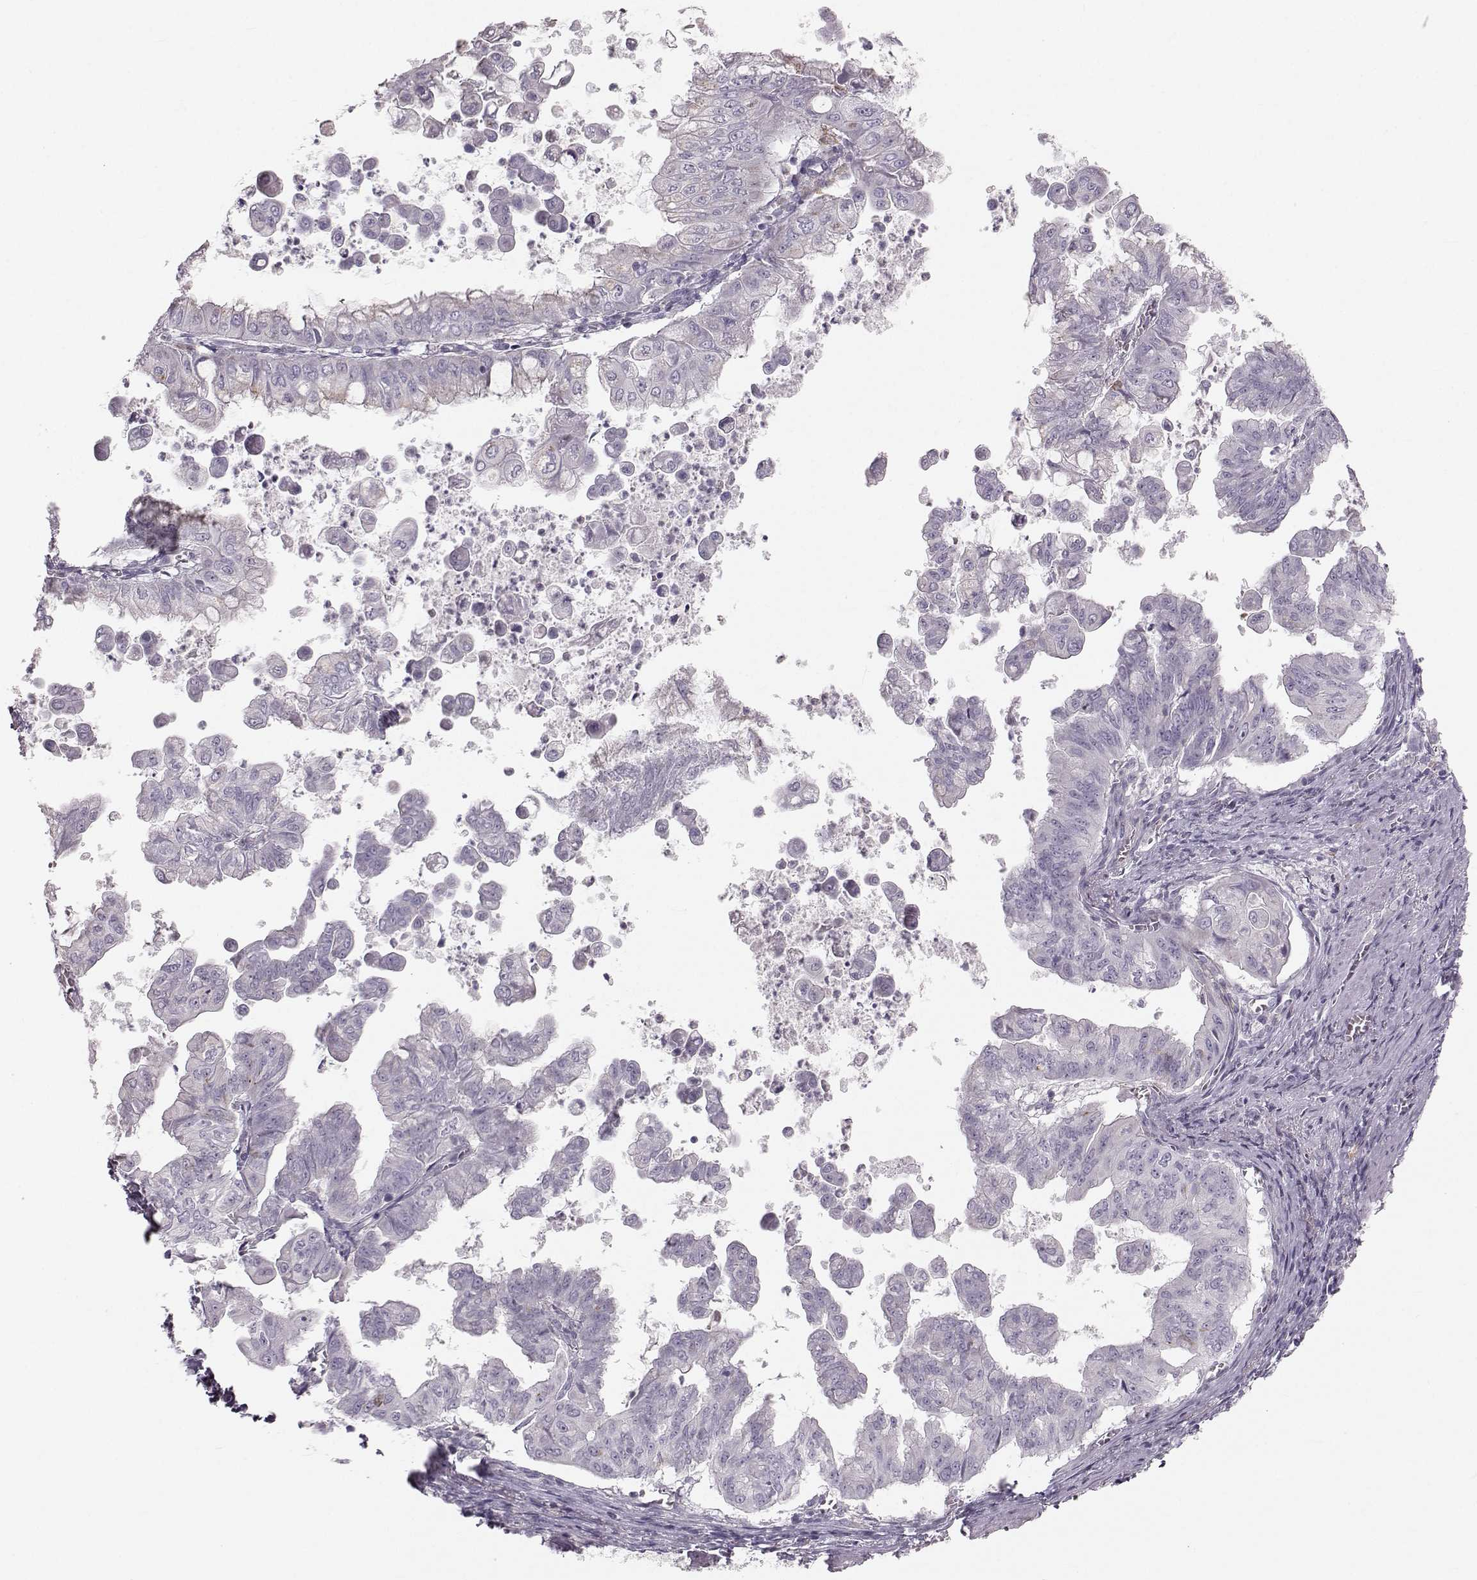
{"staining": {"intensity": "negative", "quantity": "none", "location": "none"}, "tissue": "stomach cancer", "cell_type": "Tumor cells", "image_type": "cancer", "snomed": [{"axis": "morphology", "description": "Adenocarcinoma, NOS"}, {"axis": "topography", "description": "Stomach, upper"}], "caption": "Immunohistochemical staining of human stomach adenocarcinoma exhibits no significant positivity in tumor cells.", "gene": "RUNDC3A", "patient": {"sex": "male", "age": 80}}